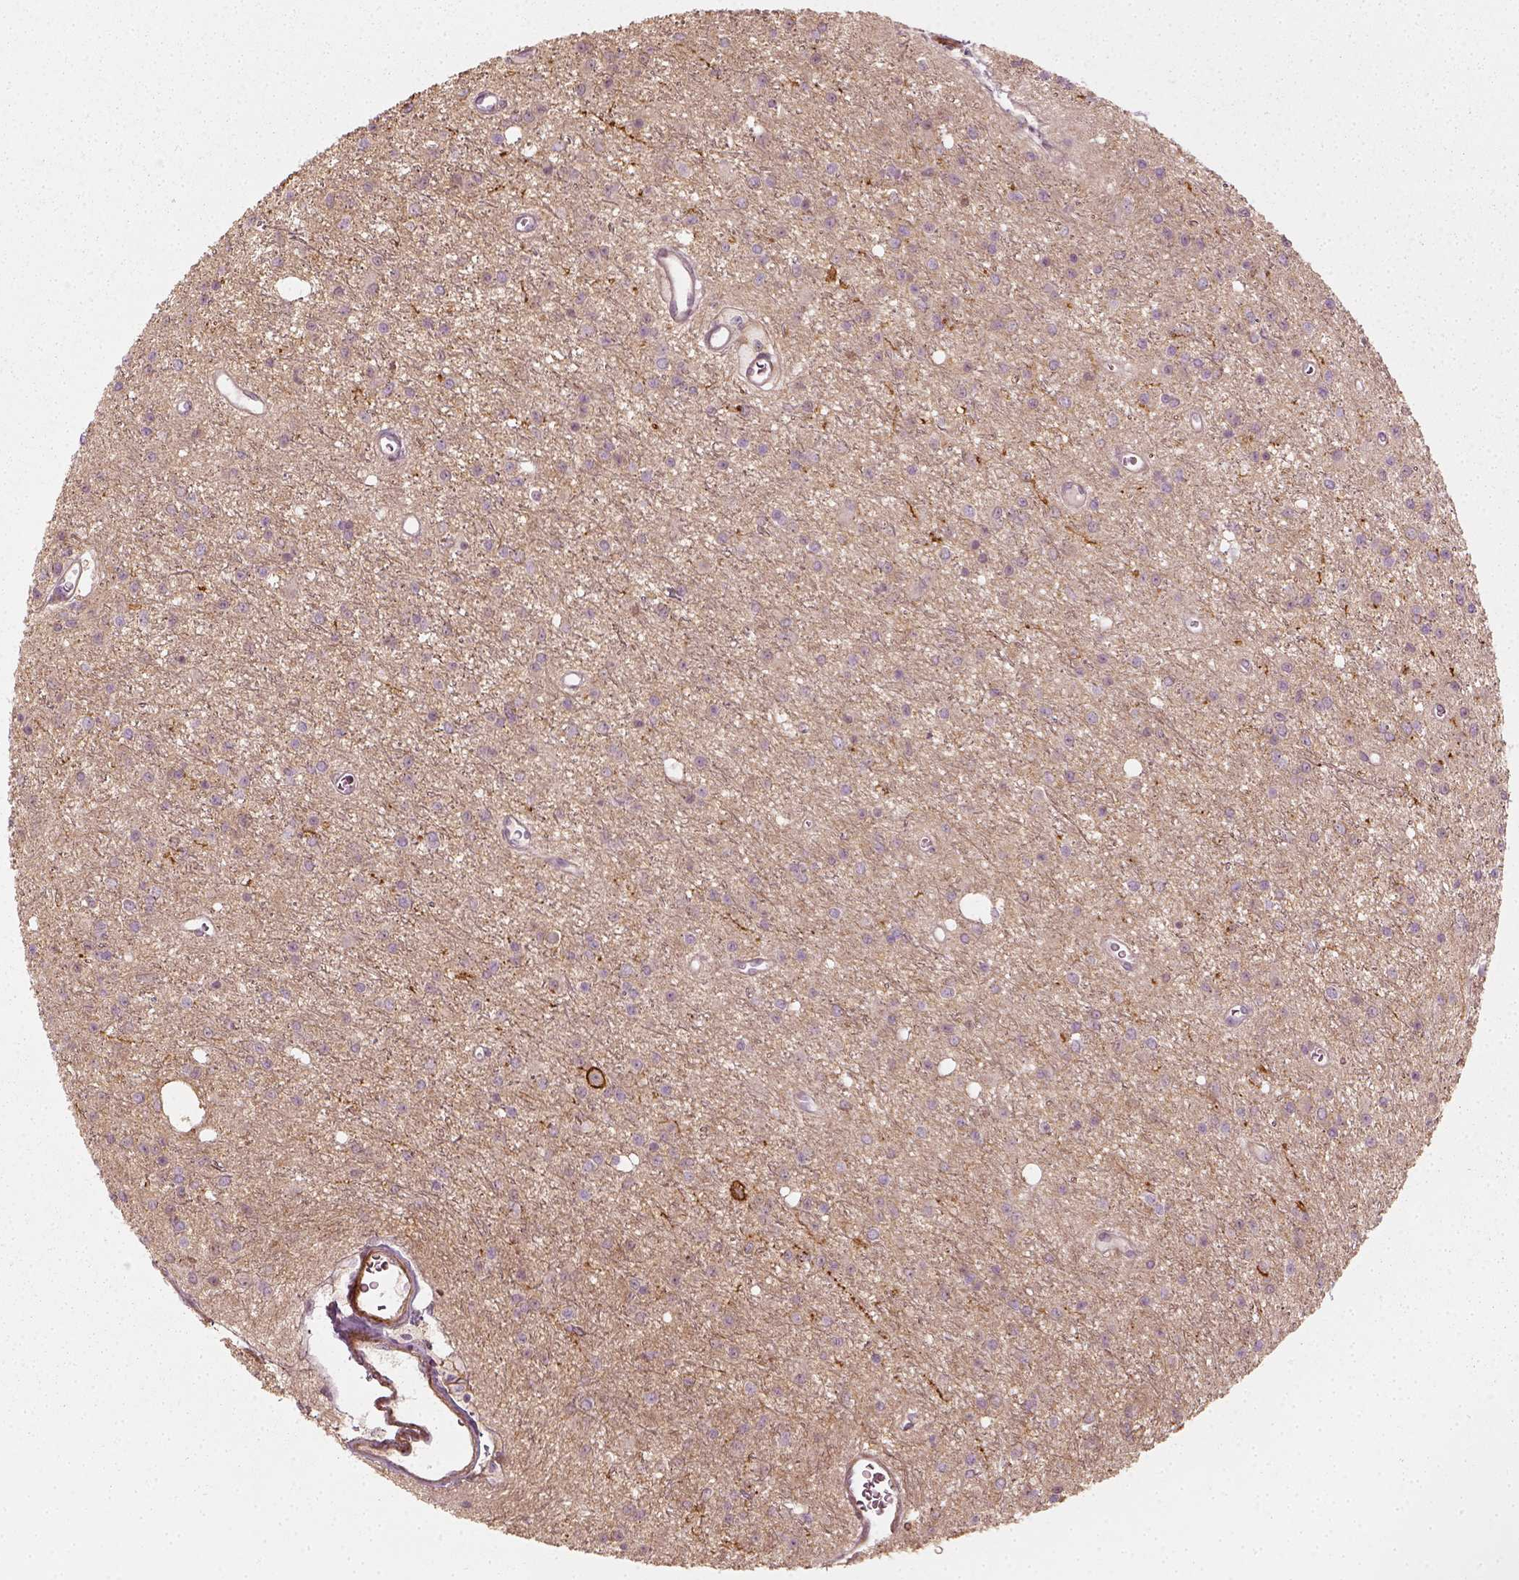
{"staining": {"intensity": "negative", "quantity": "none", "location": "none"}, "tissue": "glioma", "cell_type": "Tumor cells", "image_type": "cancer", "snomed": [{"axis": "morphology", "description": "Glioma, malignant, Low grade"}, {"axis": "topography", "description": "Brain"}], "caption": "Malignant glioma (low-grade) was stained to show a protein in brown. There is no significant staining in tumor cells.", "gene": "NPTN", "patient": {"sex": "female", "age": 45}}